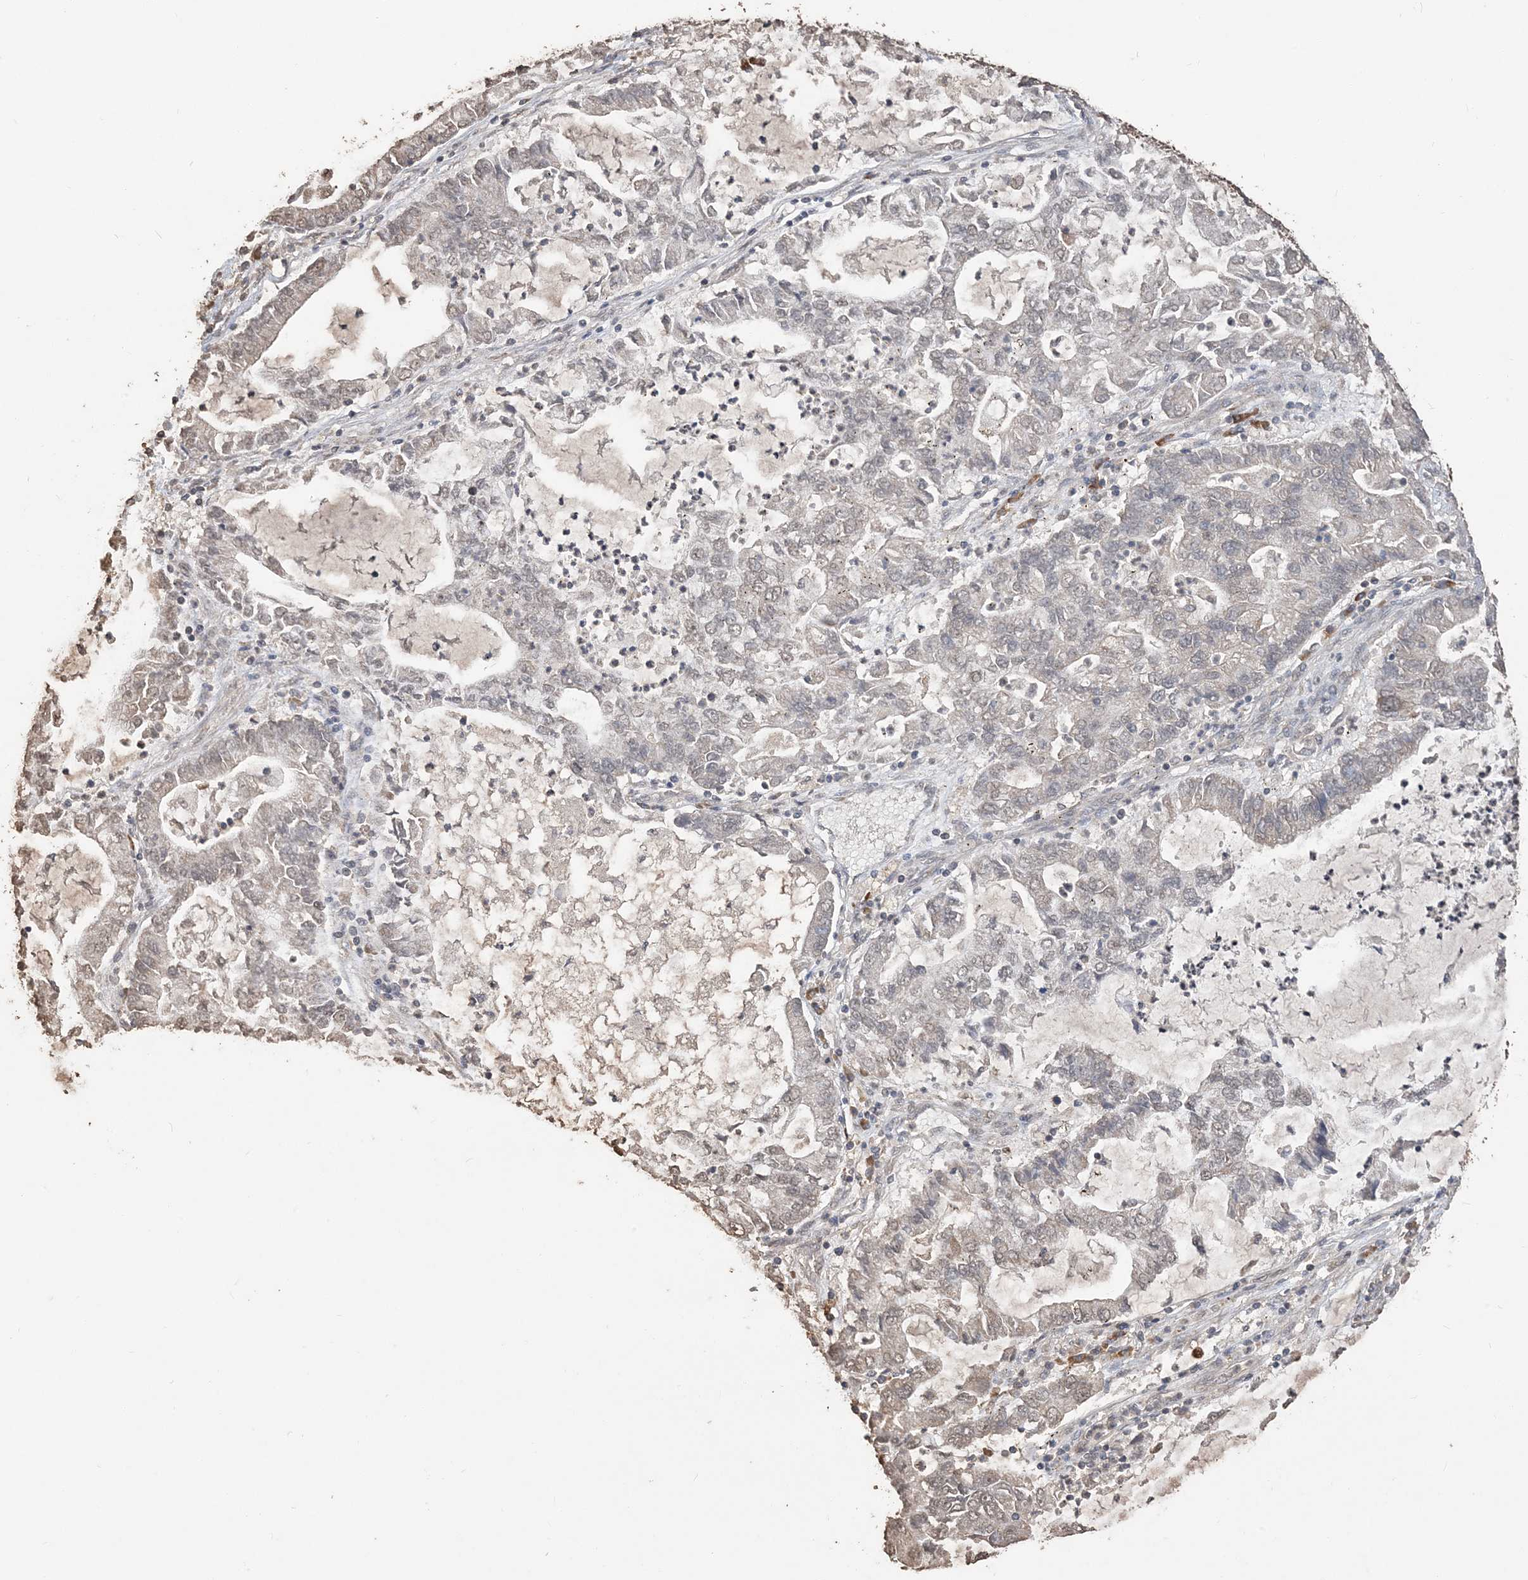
{"staining": {"intensity": "negative", "quantity": "none", "location": "none"}, "tissue": "lung cancer", "cell_type": "Tumor cells", "image_type": "cancer", "snomed": [{"axis": "morphology", "description": "Adenocarcinoma, NOS"}, {"axis": "topography", "description": "Lung"}], "caption": "Immunohistochemistry (IHC) micrograph of lung cancer stained for a protein (brown), which demonstrates no staining in tumor cells. (DAB IHC visualized using brightfield microscopy, high magnification).", "gene": "RER1", "patient": {"sex": "female", "age": 51}}